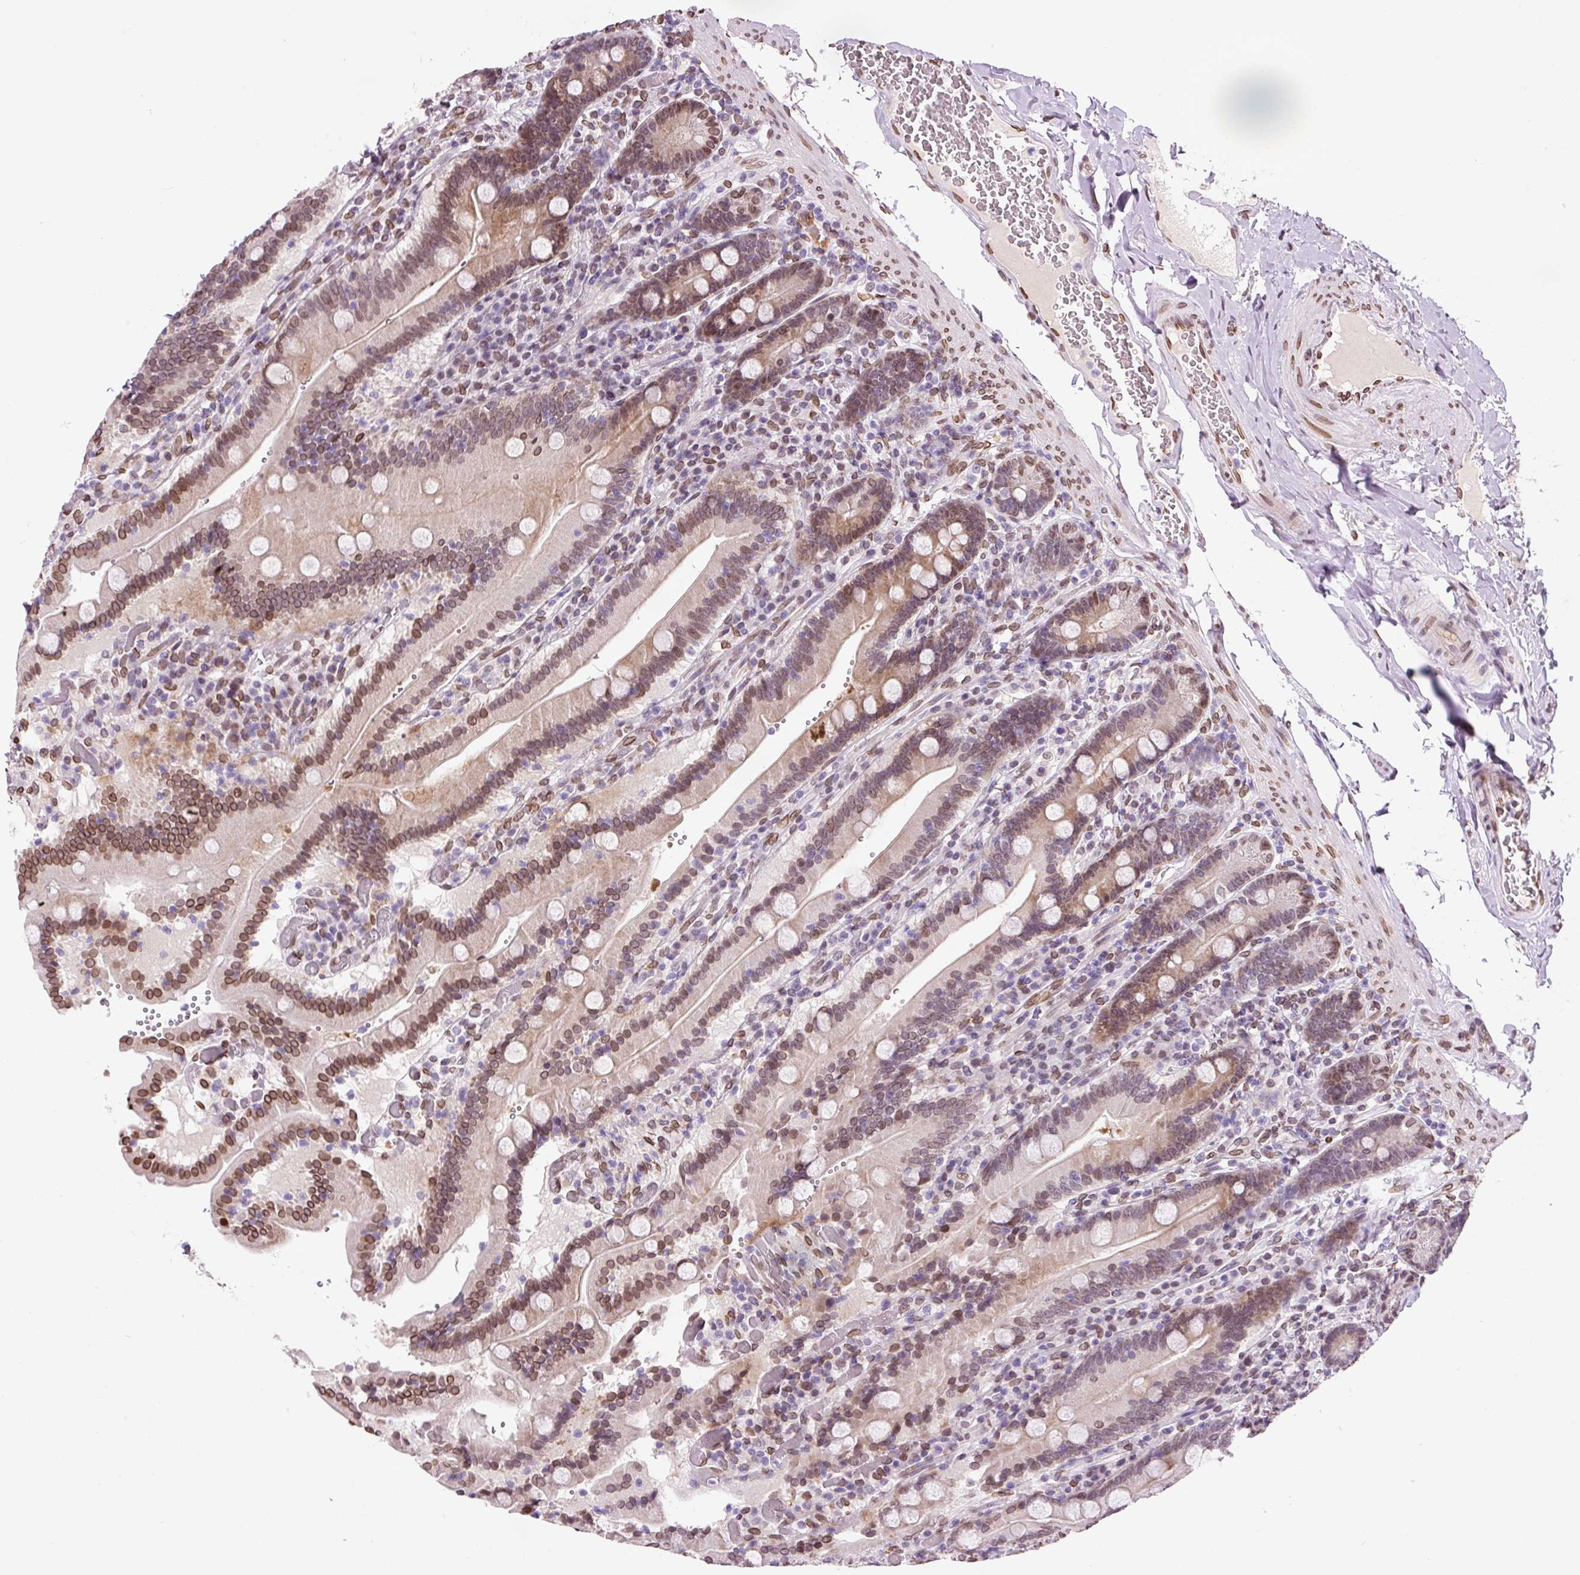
{"staining": {"intensity": "moderate", "quantity": ">75%", "location": "cytoplasmic/membranous,nuclear"}, "tissue": "duodenum", "cell_type": "Glandular cells", "image_type": "normal", "snomed": [{"axis": "morphology", "description": "Normal tissue, NOS"}, {"axis": "topography", "description": "Duodenum"}], "caption": "High-magnification brightfield microscopy of normal duodenum stained with DAB (brown) and counterstained with hematoxylin (blue). glandular cells exhibit moderate cytoplasmic/membranous,nuclear positivity is present in about>75% of cells. The protein is stained brown, and the nuclei are stained in blue (DAB IHC with brightfield microscopy, high magnification).", "gene": "ZNF224", "patient": {"sex": "female", "age": 62}}